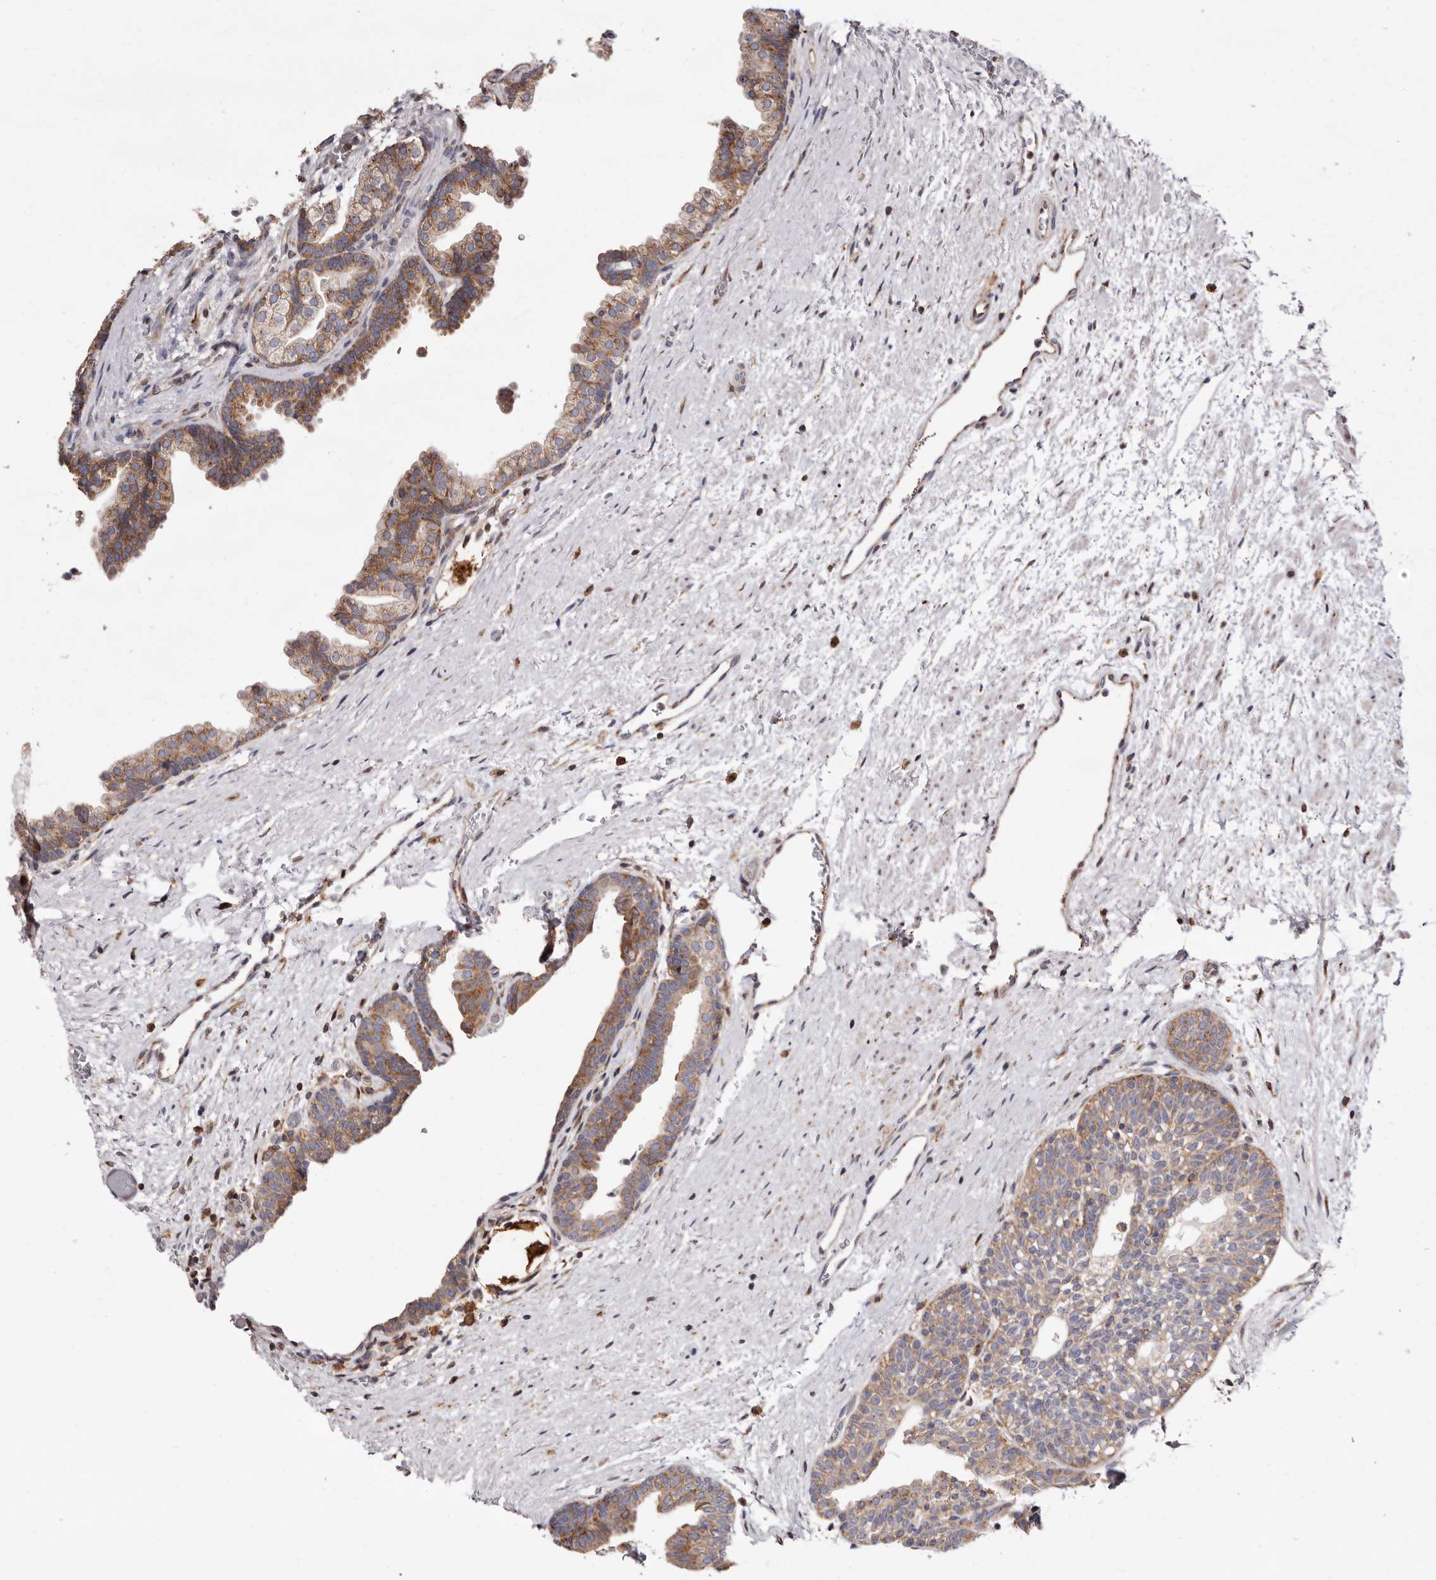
{"staining": {"intensity": "moderate", "quantity": "25%-75%", "location": "cytoplasmic/membranous"}, "tissue": "prostate", "cell_type": "Glandular cells", "image_type": "normal", "snomed": [{"axis": "morphology", "description": "Normal tissue, NOS"}, {"axis": "topography", "description": "Prostate"}], "caption": "Immunohistochemical staining of benign prostate reveals moderate cytoplasmic/membranous protein staining in approximately 25%-75% of glandular cells.", "gene": "COQ8B", "patient": {"sex": "male", "age": 48}}